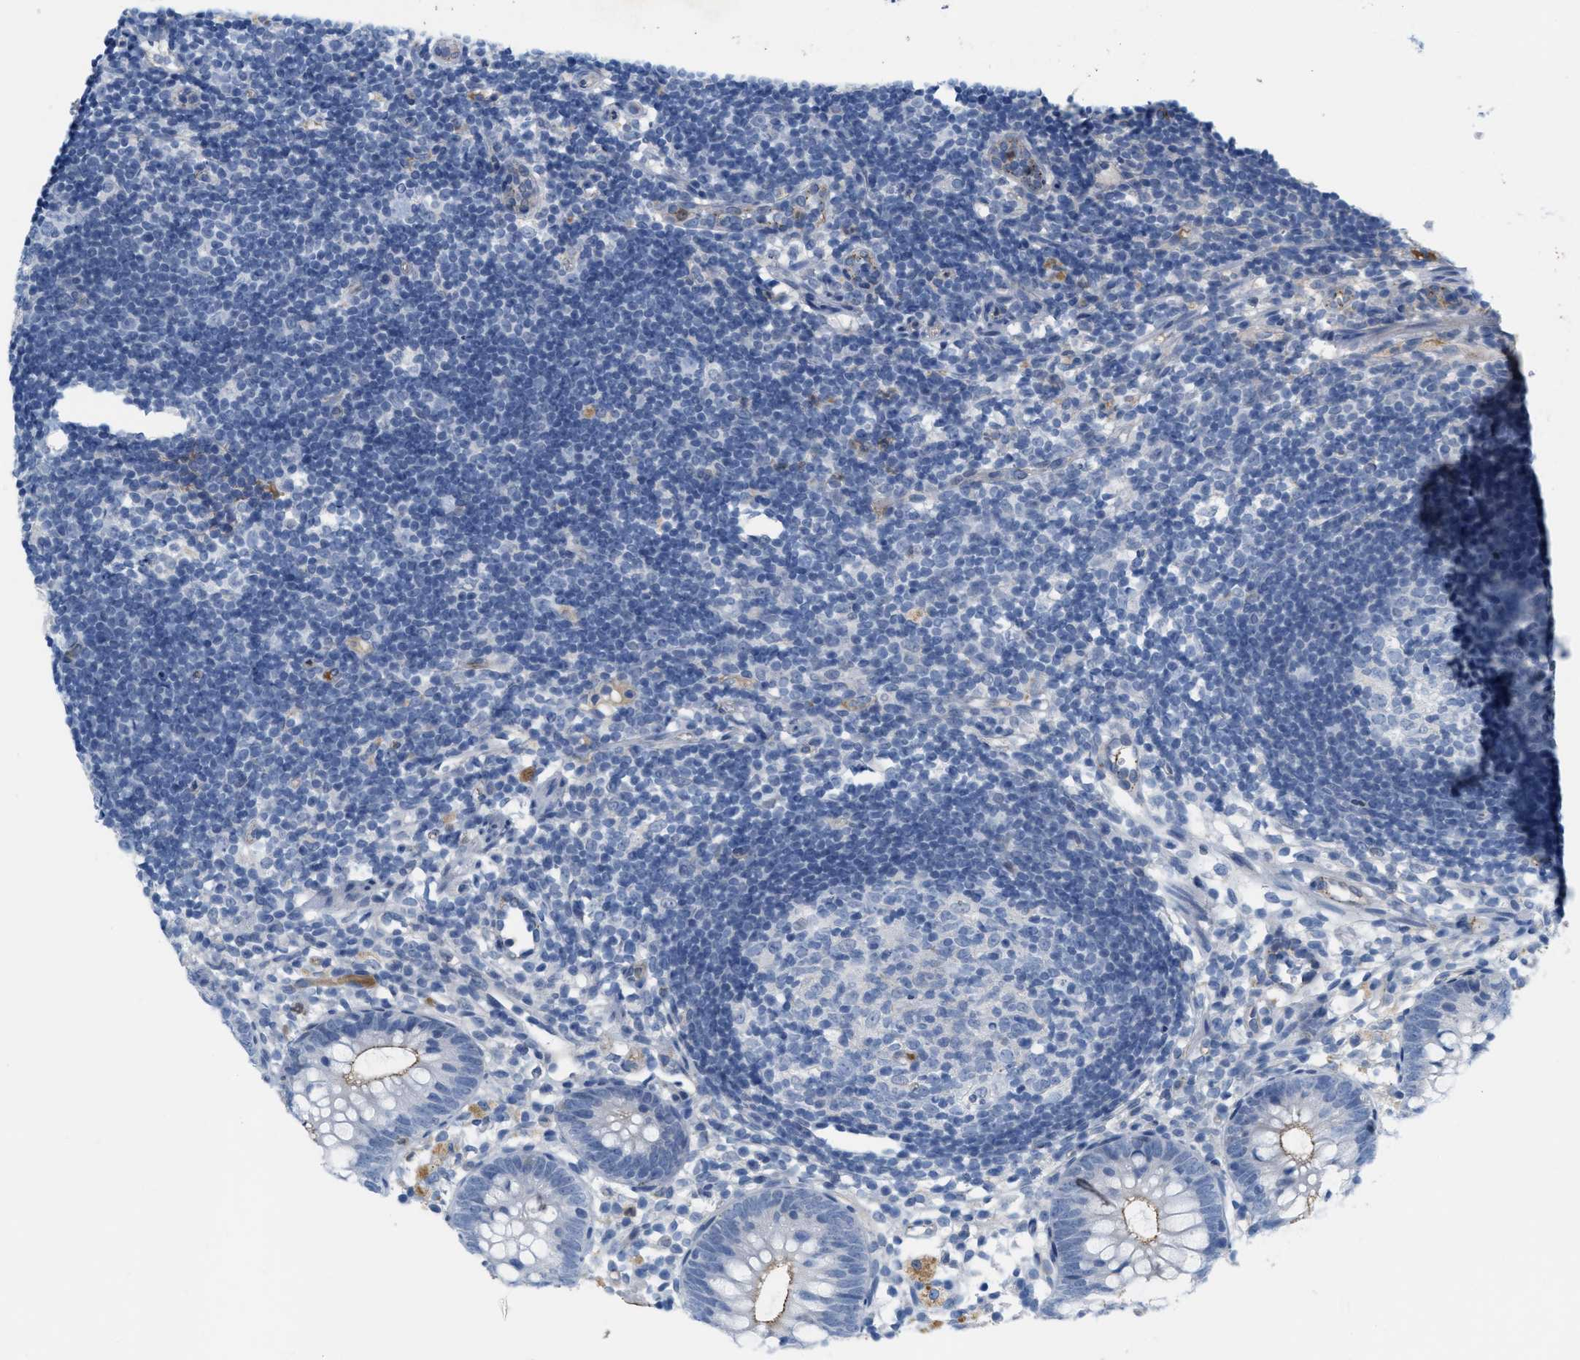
{"staining": {"intensity": "weak", "quantity": "25%-75%", "location": "cytoplasmic/membranous"}, "tissue": "appendix", "cell_type": "Glandular cells", "image_type": "normal", "snomed": [{"axis": "morphology", "description": "Normal tissue, NOS"}, {"axis": "topography", "description": "Appendix"}], "caption": "An IHC image of normal tissue is shown. Protein staining in brown labels weak cytoplasmic/membranous positivity in appendix within glandular cells. Immunohistochemistry stains the protein in brown and the nuclei are stained blue.", "gene": "CRB3", "patient": {"sex": "female", "age": 20}}